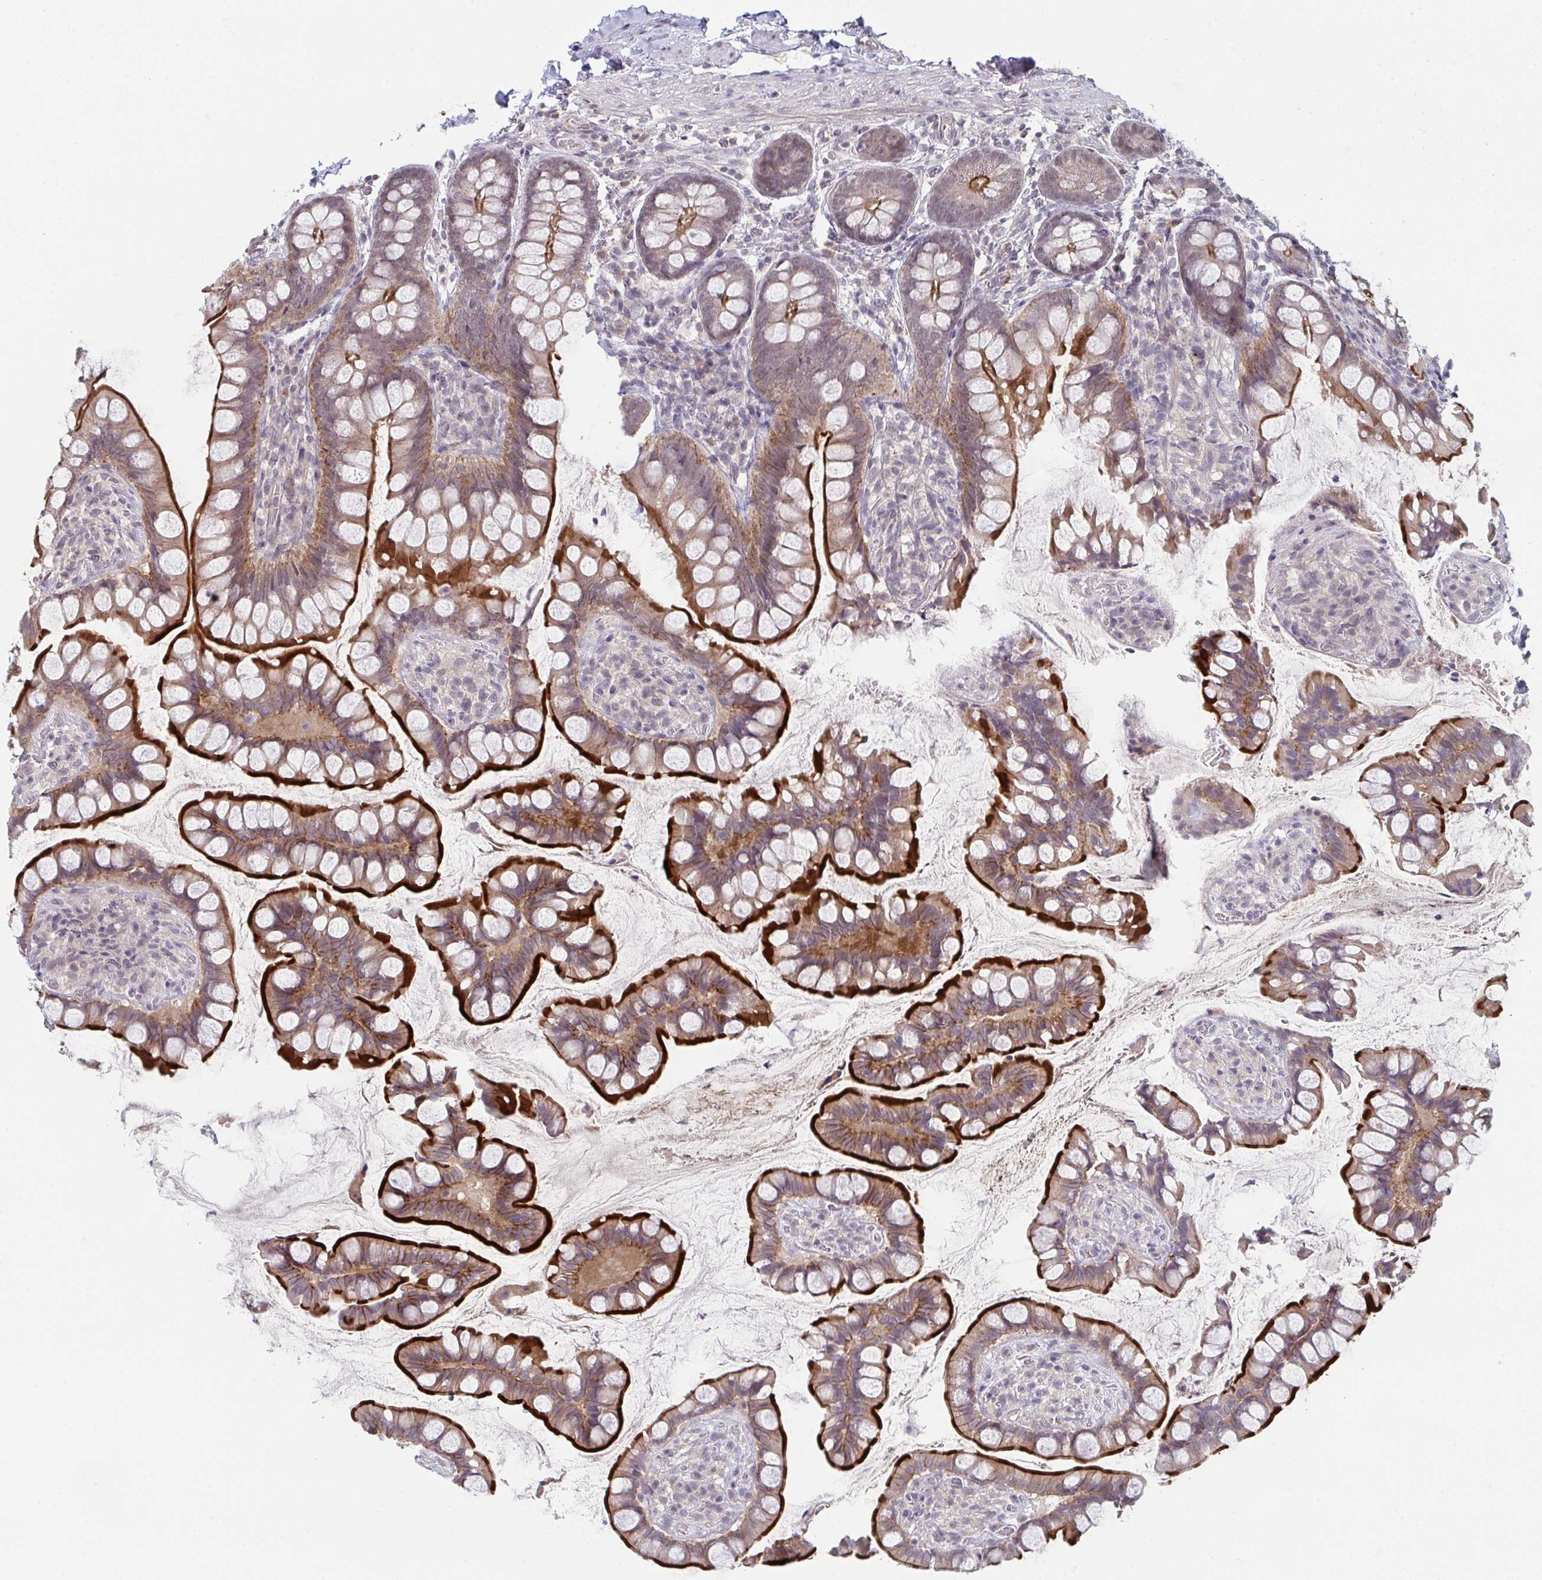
{"staining": {"intensity": "strong", "quantity": "25%-75%", "location": "cytoplasmic/membranous"}, "tissue": "small intestine", "cell_type": "Glandular cells", "image_type": "normal", "snomed": [{"axis": "morphology", "description": "Normal tissue, NOS"}, {"axis": "topography", "description": "Small intestine"}], "caption": "Strong cytoplasmic/membranous positivity is appreciated in about 25%-75% of glandular cells in unremarkable small intestine. The staining is performed using DAB brown chromogen to label protein expression. The nuclei are counter-stained blue using hematoxylin.", "gene": "ZNF214", "patient": {"sex": "male", "age": 70}}